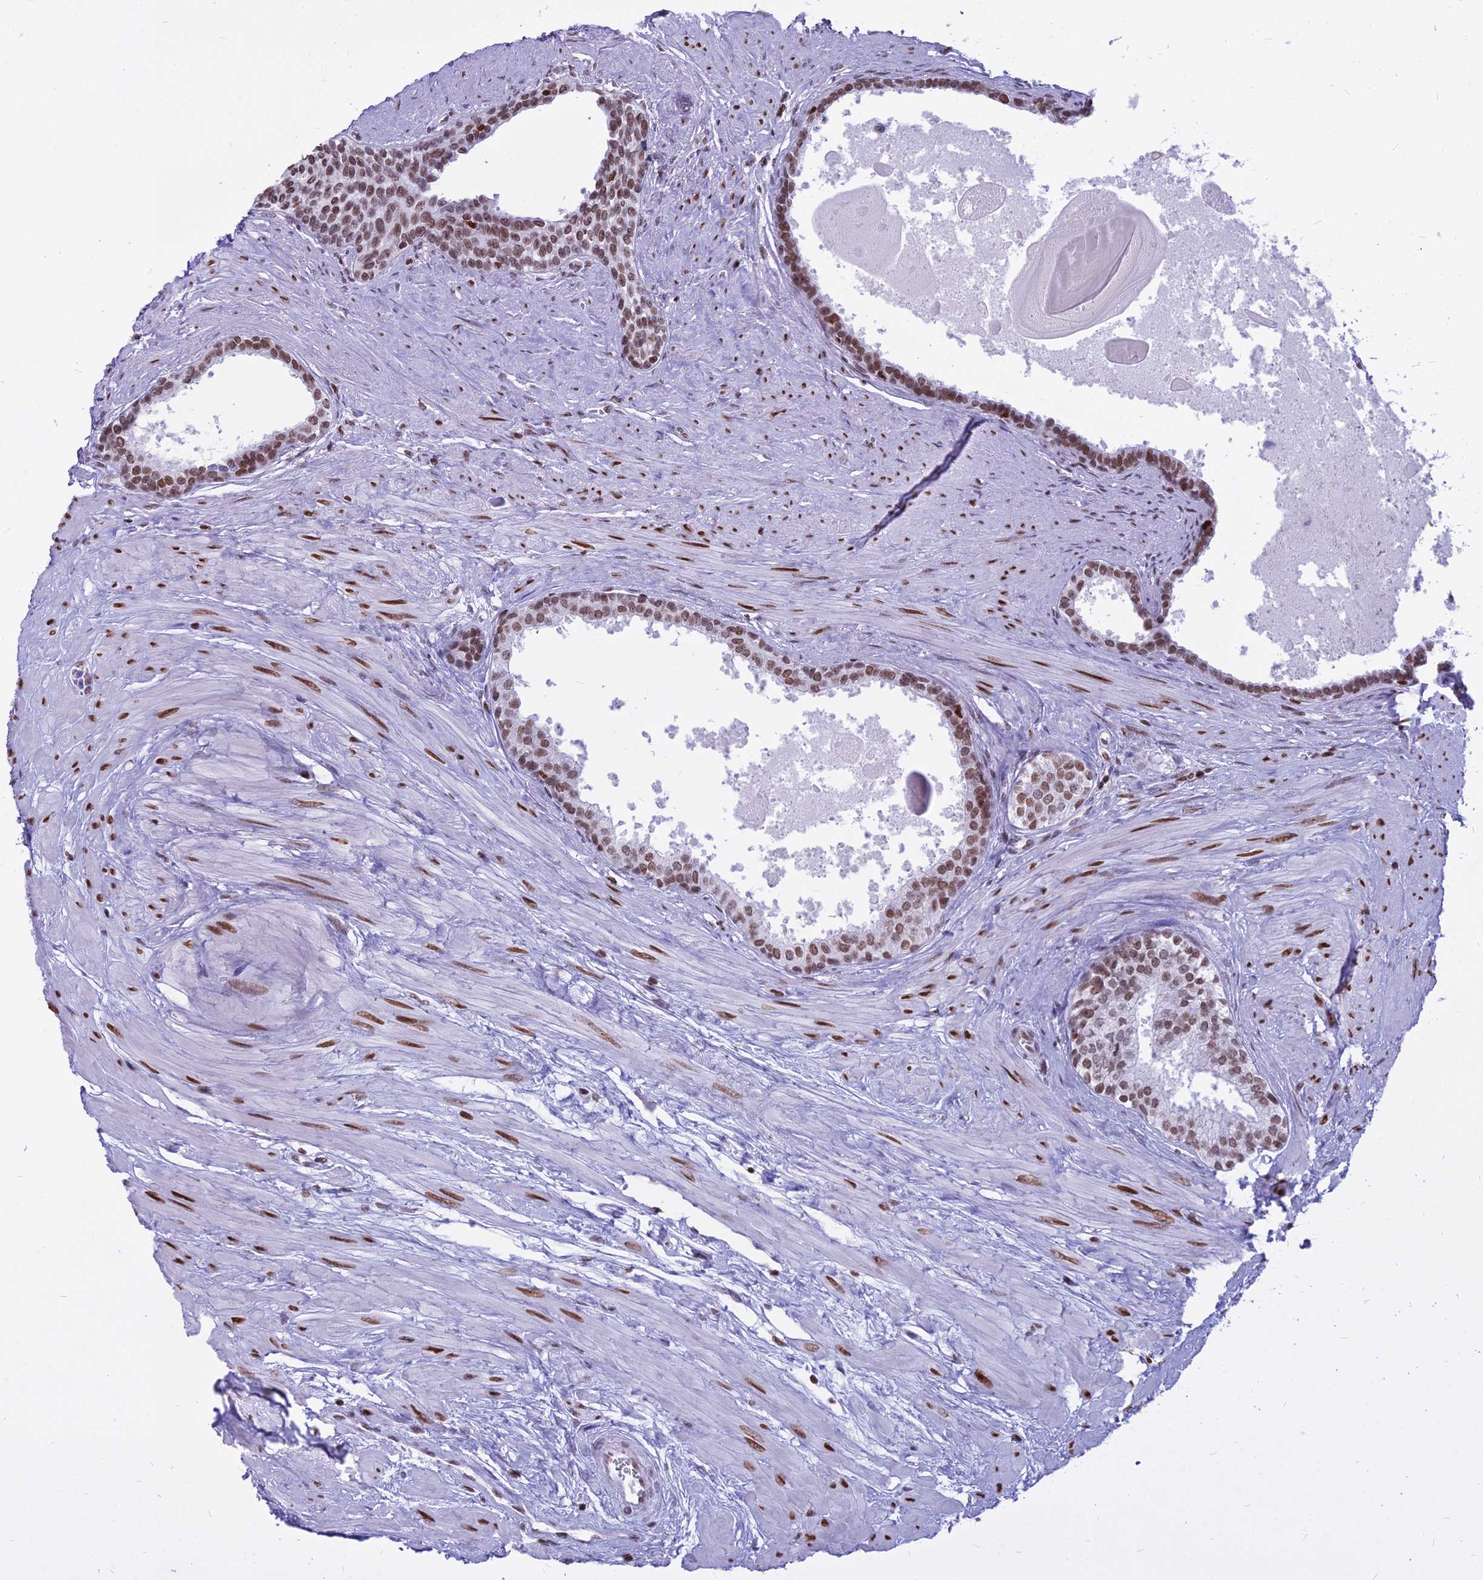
{"staining": {"intensity": "strong", "quantity": ">75%", "location": "nuclear"}, "tissue": "prostate", "cell_type": "Glandular cells", "image_type": "normal", "snomed": [{"axis": "morphology", "description": "Normal tissue, NOS"}, {"axis": "topography", "description": "Prostate"}], "caption": "The histopathology image exhibits a brown stain indicating the presence of a protein in the nuclear of glandular cells in prostate.", "gene": "PARP1", "patient": {"sex": "male", "age": 57}}